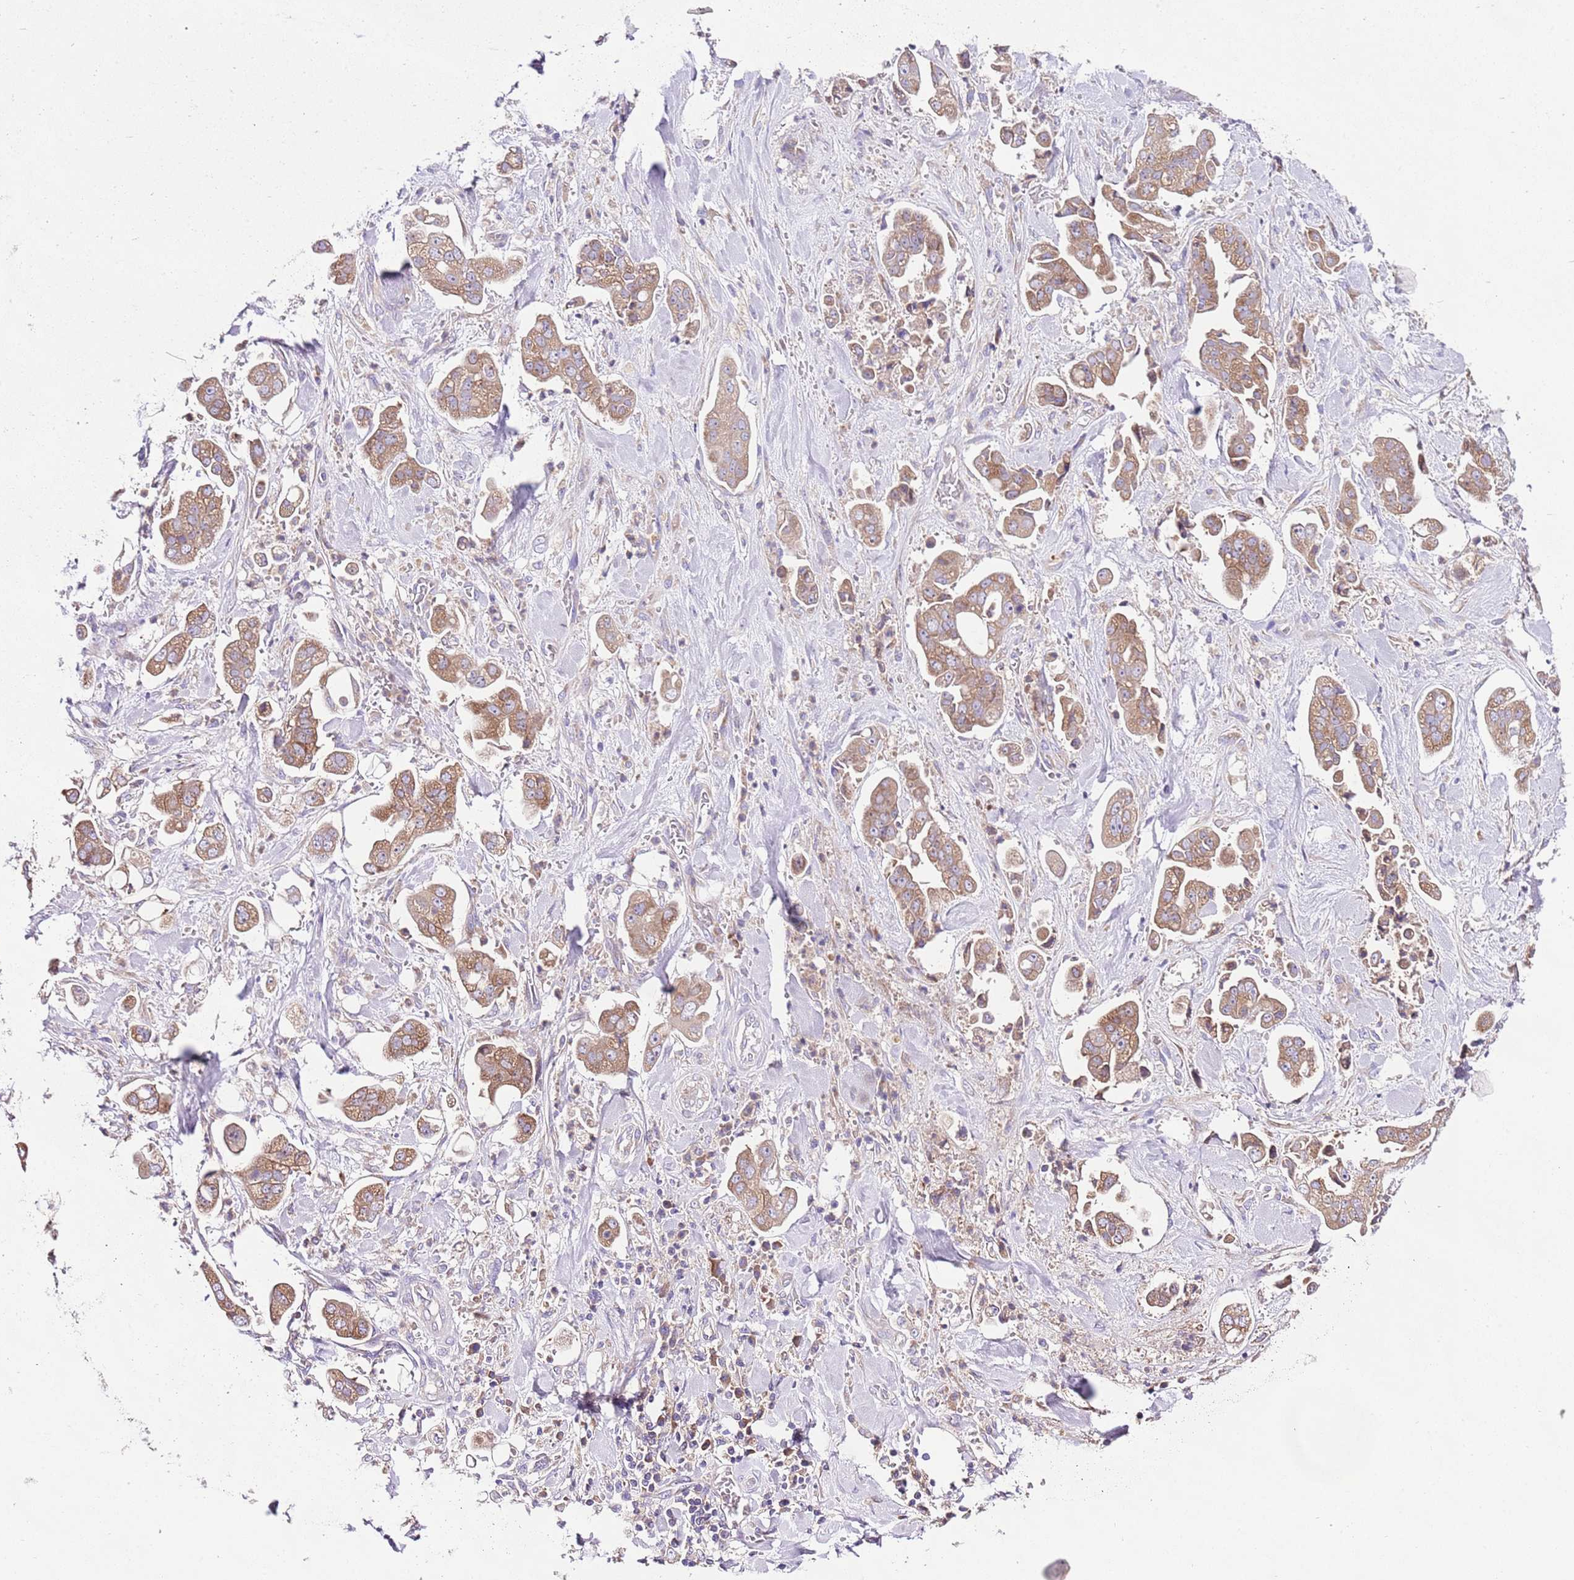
{"staining": {"intensity": "moderate", "quantity": ">75%", "location": "cytoplasmic/membranous"}, "tissue": "stomach cancer", "cell_type": "Tumor cells", "image_type": "cancer", "snomed": [{"axis": "morphology", "description": "Adenocarcinoma, NOS"}, {"axis": "topography", "description": "Stomach"}], "caption": "A histopathology image showing moderate cytoplasmic/membranous positivity in approximately >75% of tumor cells in stomach cancer, as visualized by brown immunohistochemical staining.", "gene": "RPS10", "patient": {"sex": "male", "age": 62}}